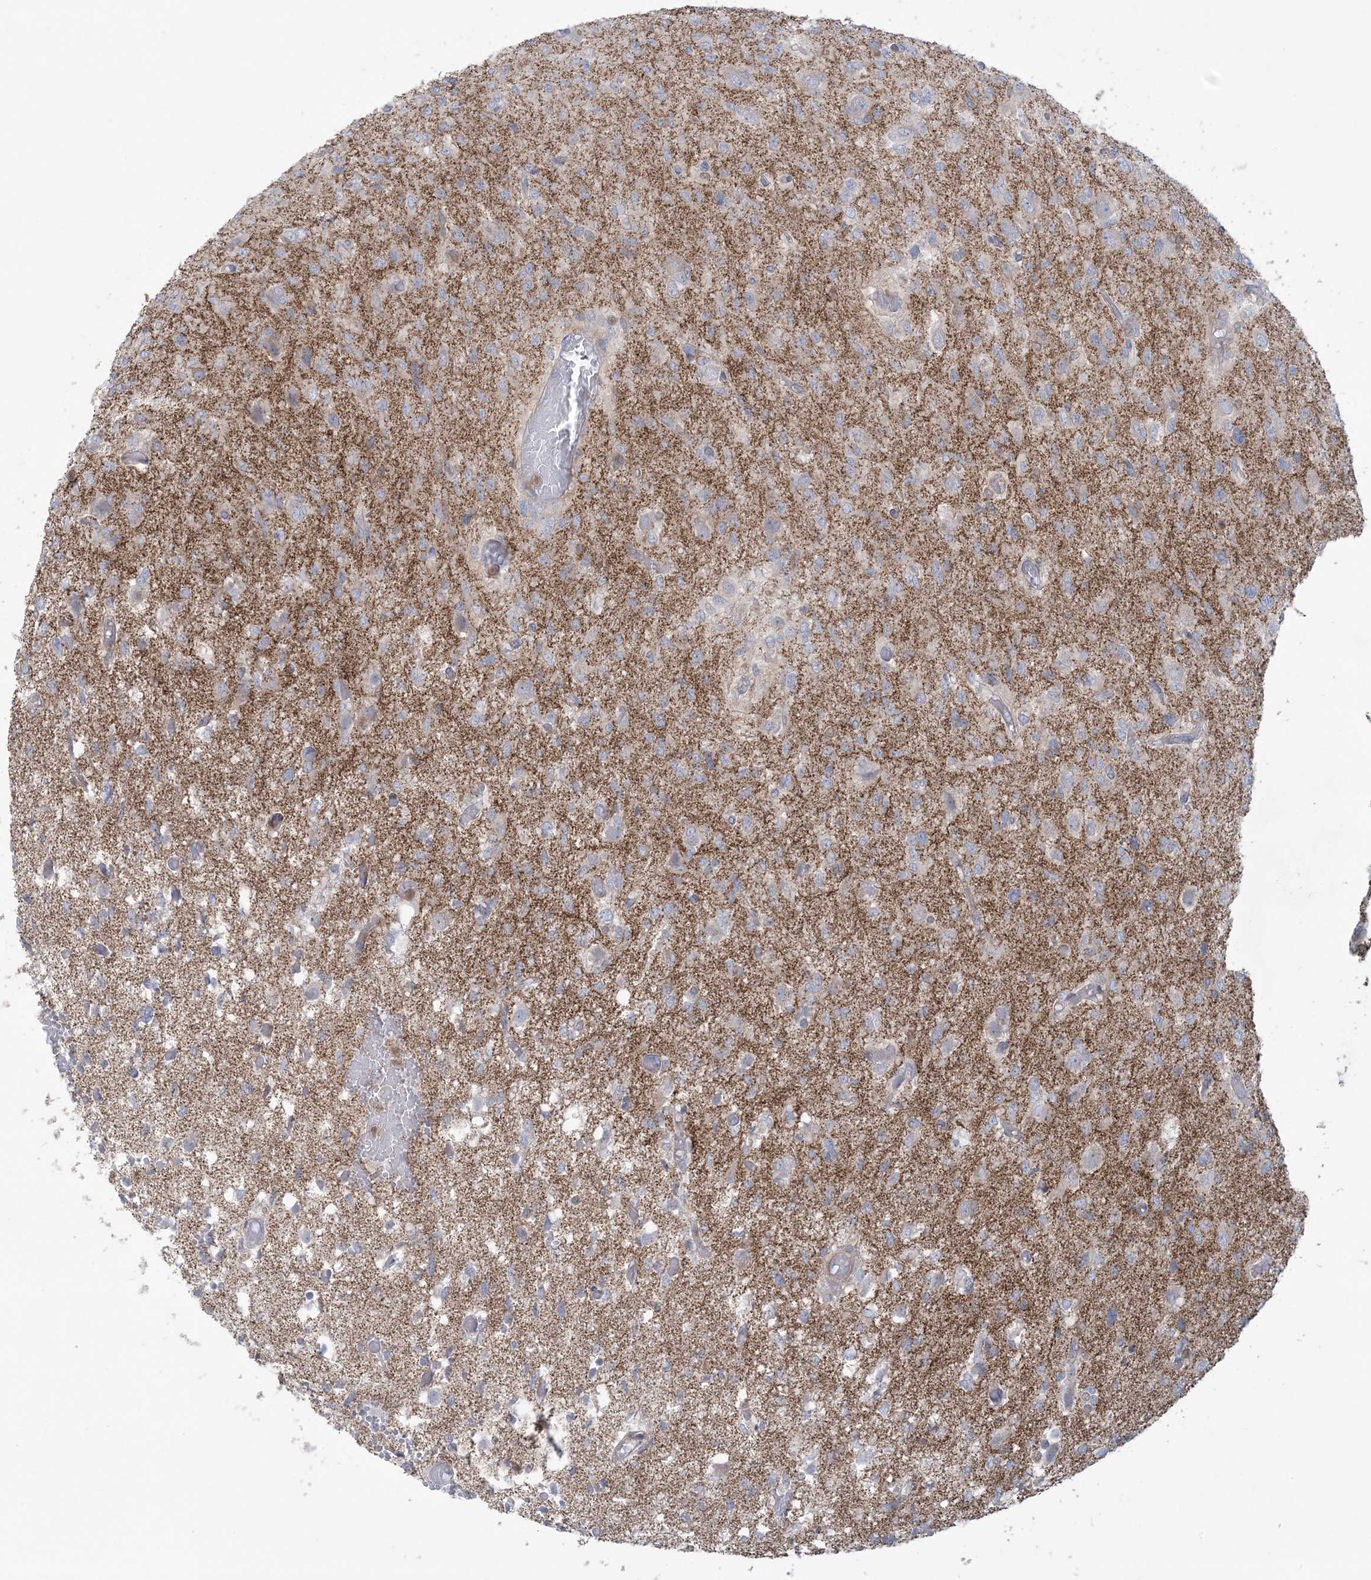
{"staining": {"intensity": "negative", "quantity": "none", "location": "none"}, "tissue": "glioma", "cell_type": "Tumor cells", "image_type": "cancer", "snomed": [{"axis": "morphology", "description": "Glioma, malignant, High grade"}, {"axis": "topography", "description": "Brain"}], "caption": "IHC image of neoplastic tissue: human glioma stained with DAB demonstrates no significant protein expression in tumor cells. (Brightfield microscopy of DAB immunohistochemistry (IHC) at high magnification).", "gene": "ARHGAP30", "patient": {"sex": "female", "age": 59}}